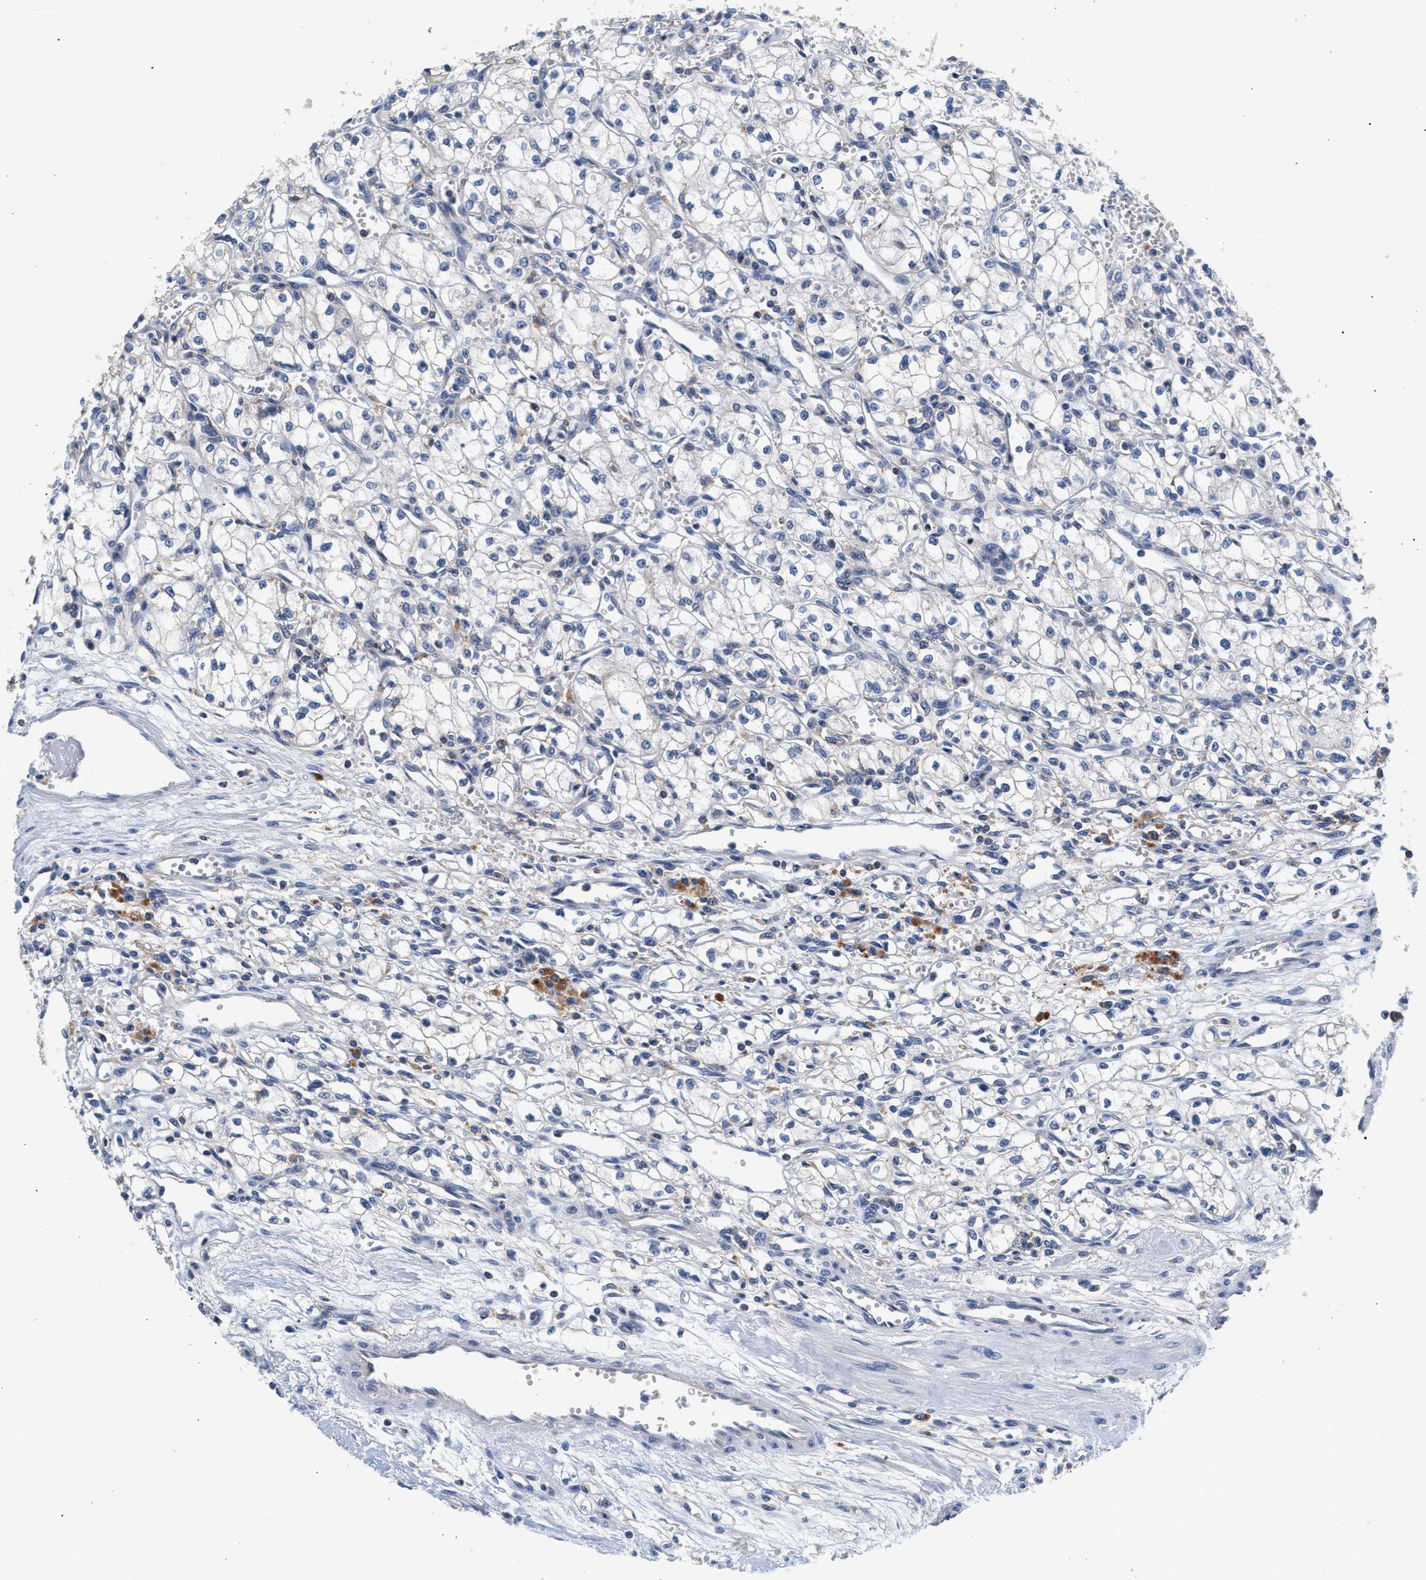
{"staining": {"intensity": "negative", "quantity": "none", "location": "none"}, "tissue": "renal cancer", "cell_type": "Tumor cells", "image_type": "cancer", "snomed": [{"axis": "morphology", "description": "Normal tissue, NOS"}, {"axis": "morphology", "description": "Adenocarcinoma, NOS"}, {"axis": "topography", "description": "Kidney"}], "caption": "Renal cancer was stained to show a protein in brown. There is no significant staining in tumor cells.", "gene": "GNAI3", "patient": {"sex": "male", "age": 59}}